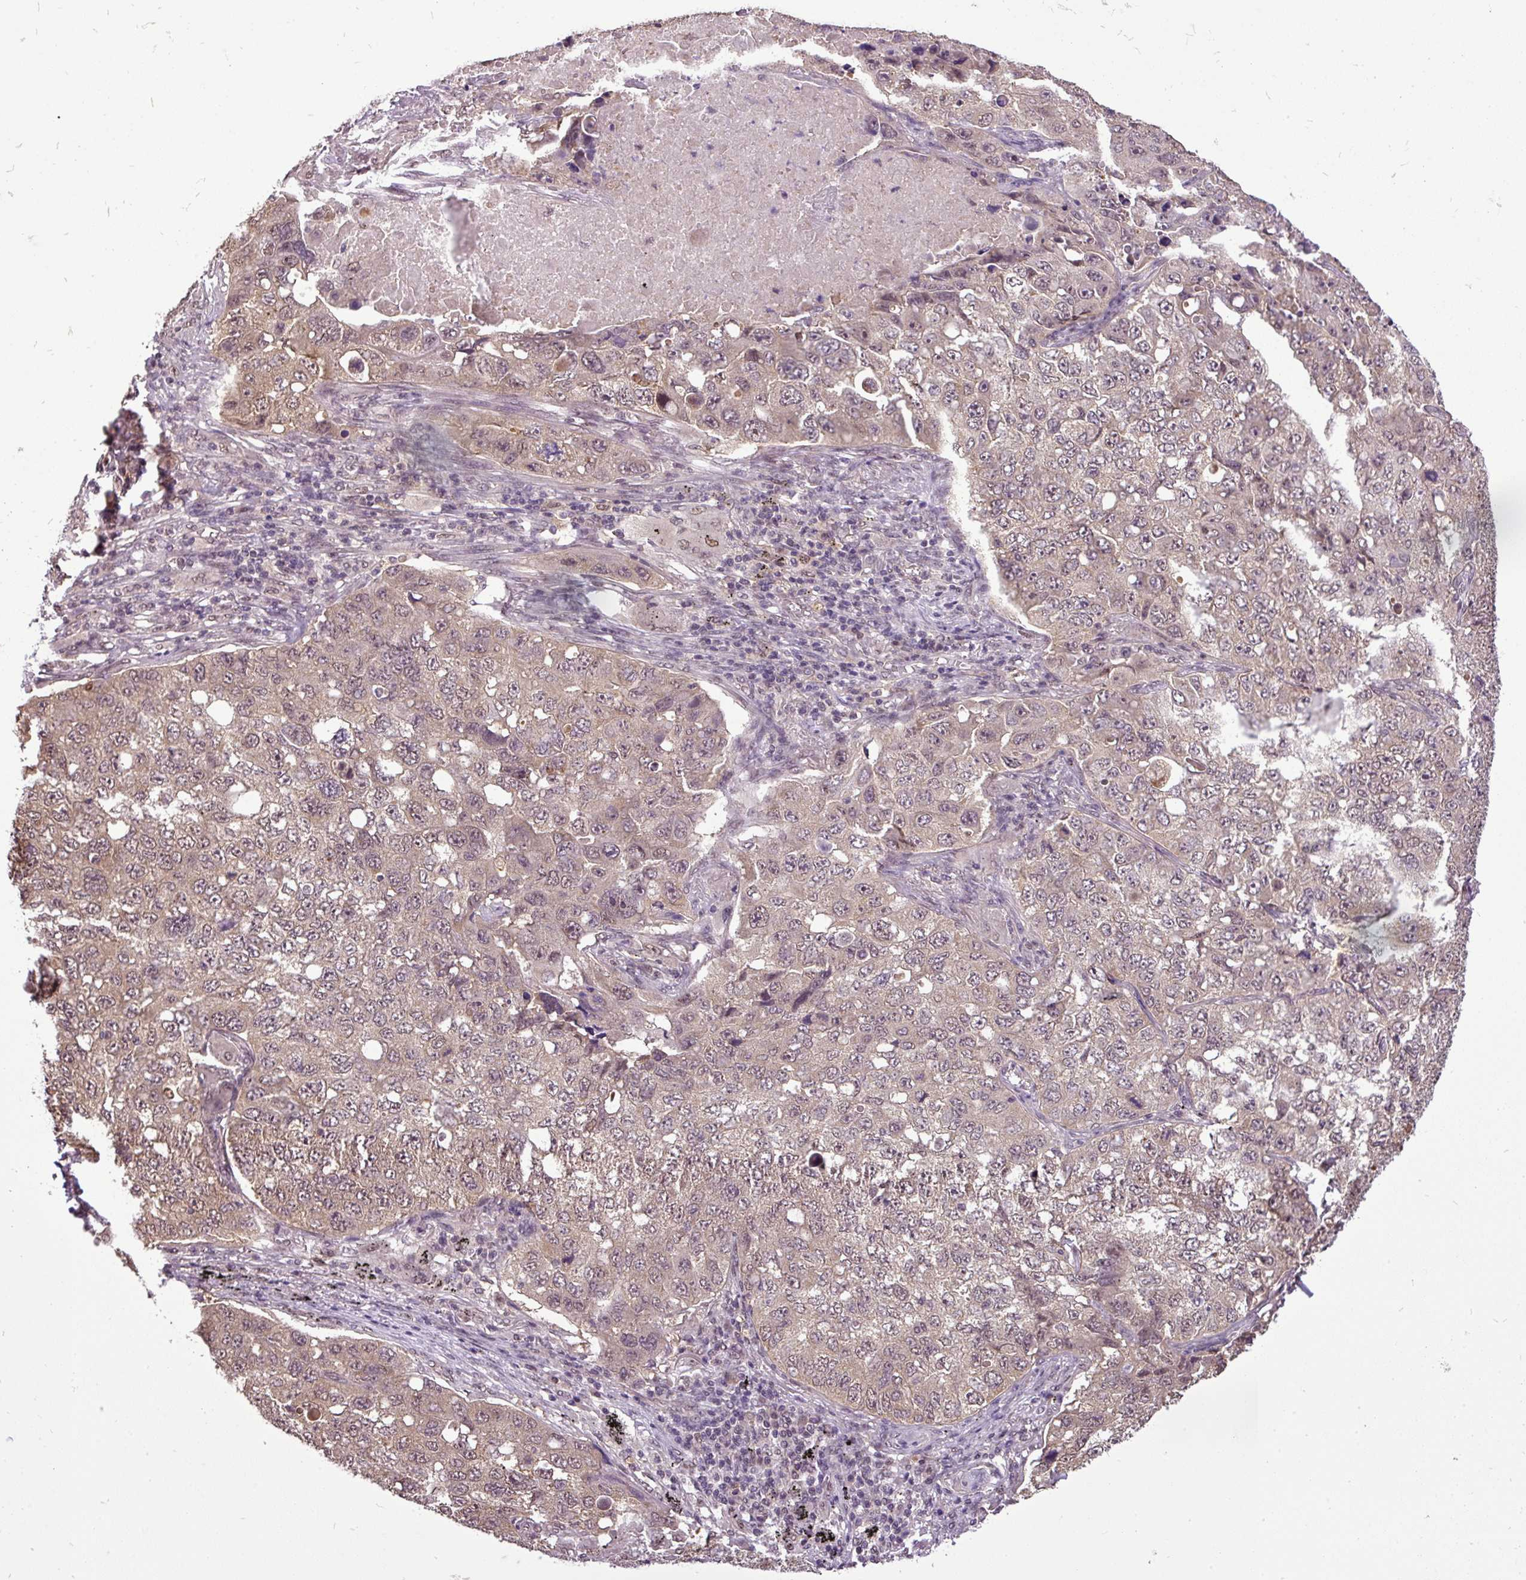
{"staining": {"intensity": "weak", "quantity": ">75%", "location": "cytoplasmic/membranous,nuclear"}, "tissue": "lung cancer", "cell_type": "Tumor cells", "image_type": "cancer", "snomed": [{"axis": "morphology", "description": "Squamous cell carcinoma, NOS"}, {"axis": "topography", "description": "Lung"}], "caption": "A micrograph of human squamous cell carcinoma (lung) stained for a protein demonstrates weak cytoplasmic/membranous and nuclear brown staining in tumor cells.", "gene": "MFHAS1", "patient": {"sex": "male", "age": 60}}